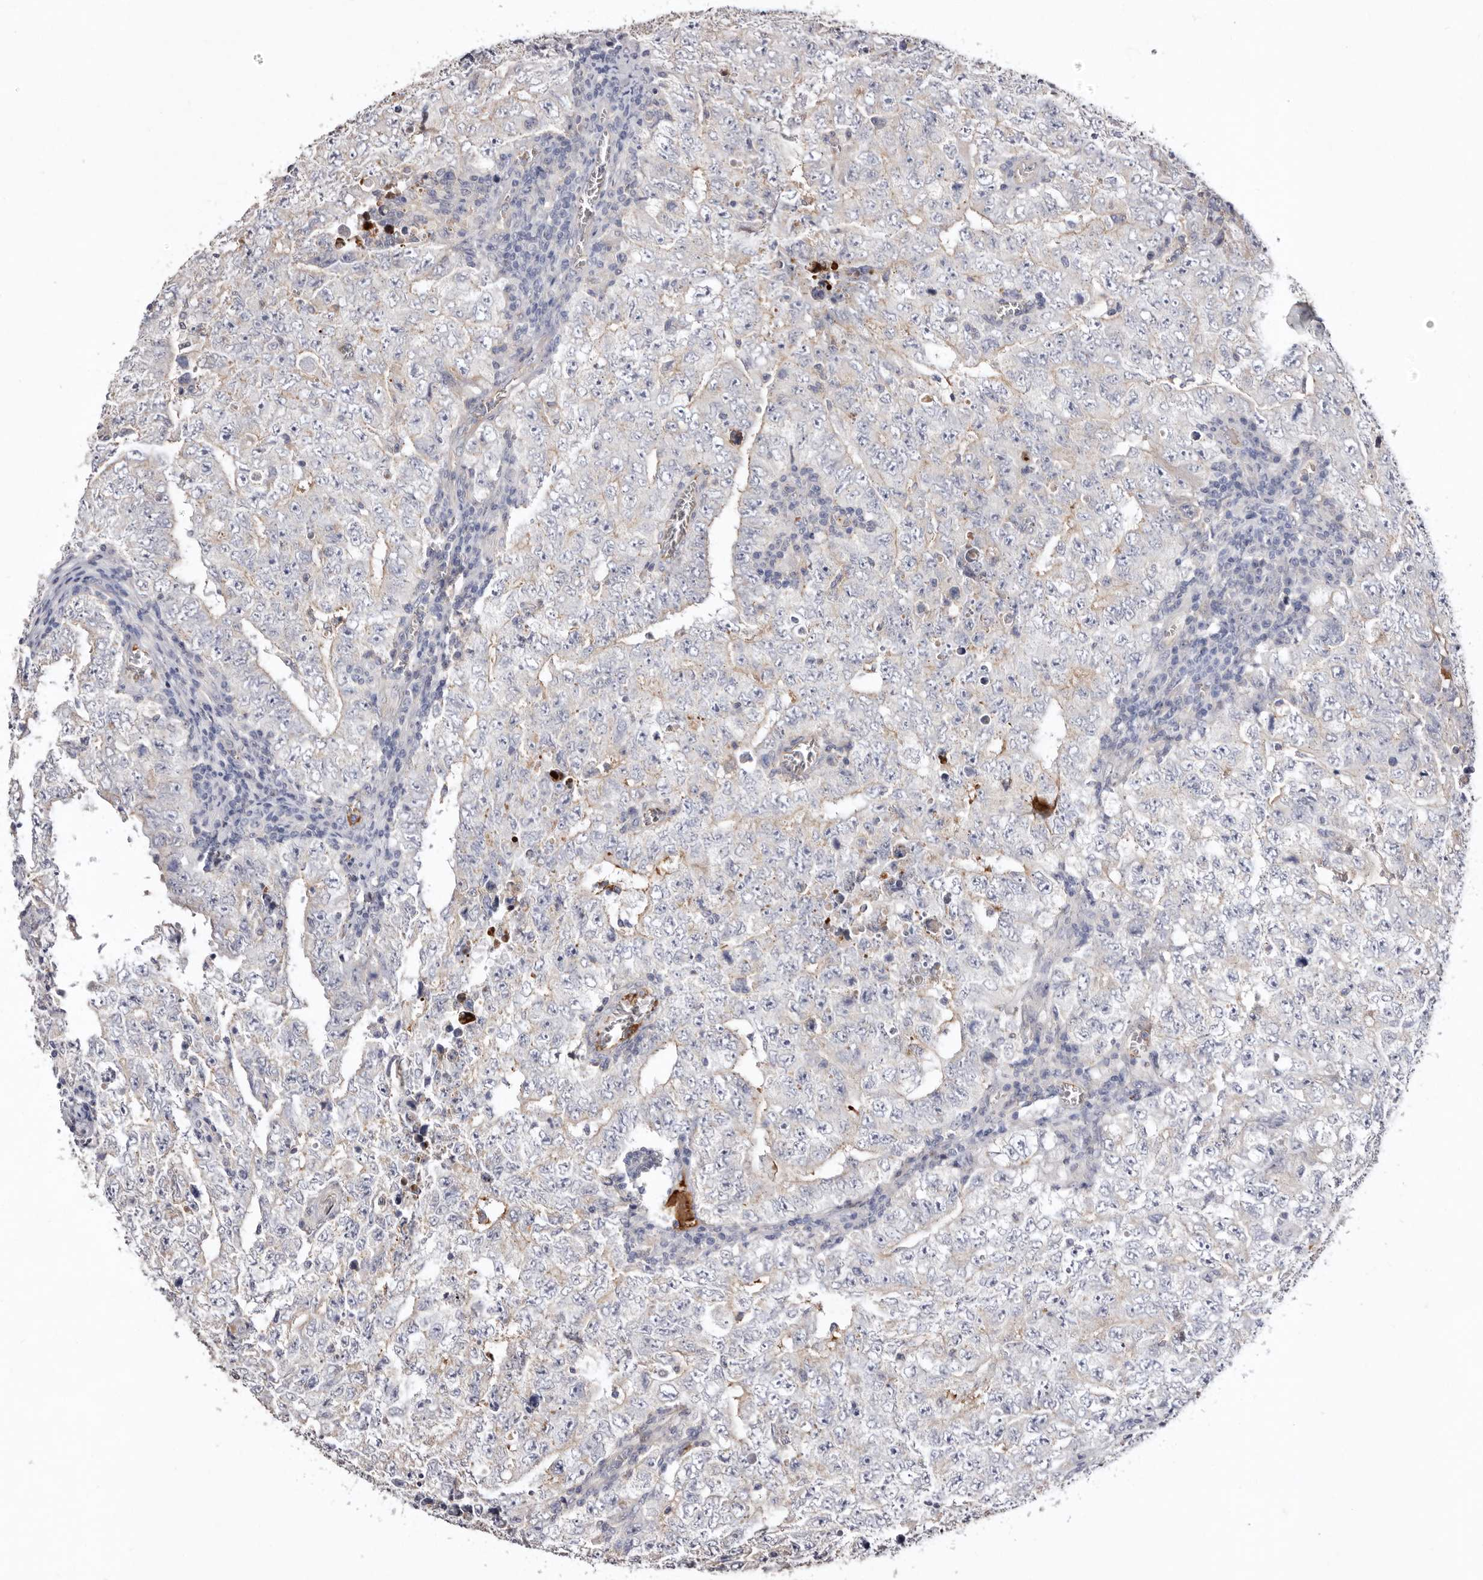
{"staining": {"intensity": "negative", "quantity": "none", "location": "none"}, "tissue": "testis cancer", "cell_type": "Tumor cells", "image_type": "cancer", "snomed": [{"axis": "morphology", "description": "Carcinoma, Embryonal, NOS"}, {"axis": "topography", "description": "Testis"}], "caption": "Tumor cells show no significant protein expression in testis cancer (embryonal carcinoma).", "gene": "LMLN", "patient": {"sex": "male", "age": 26}}